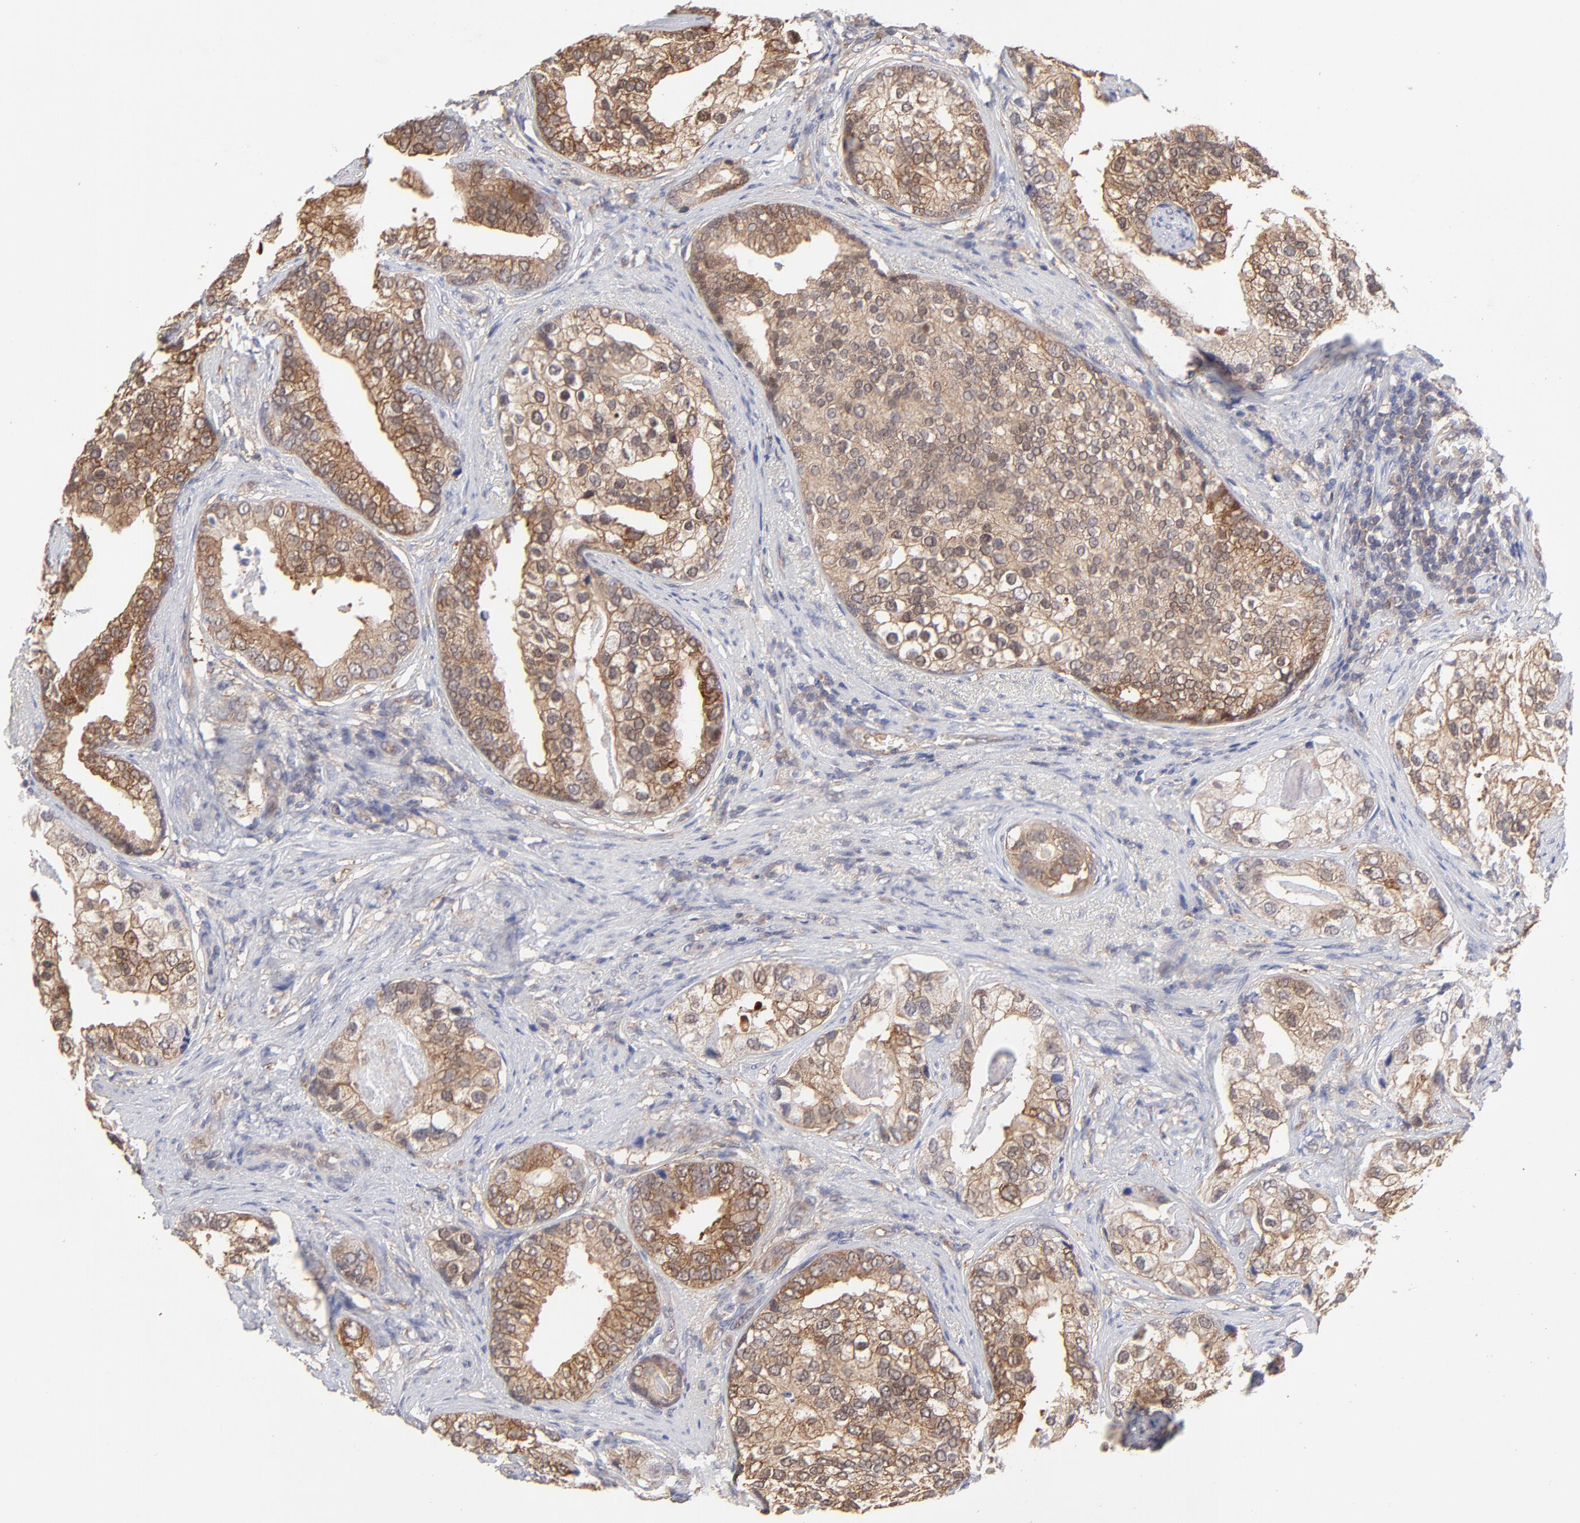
{"staining": {"intensity": "moderate", "quantity": ">75%", "location": "cytoplasmic/membranous"}, "tissue": "prostate cancer", "cell_type": "Tumor cells", "image_type": "cancer", "snomed": [{"axis": "morphology", "description": "Adenocarcinoma, Low grade"}, {"axis": "topography", "description": "Prostate"}], "caption": "The immunohistochemical stain highlights moderate cytoplasmic/membranous expression in tumor cells of prostate adenocarcinoma (low-grade) tissue. (DAB (3,3'-diaminobenzidine) IHC, brown staining for protein, blue staining for nuclei).", "gene": "GART", "patient": {"sex": "male", "age": 71}}